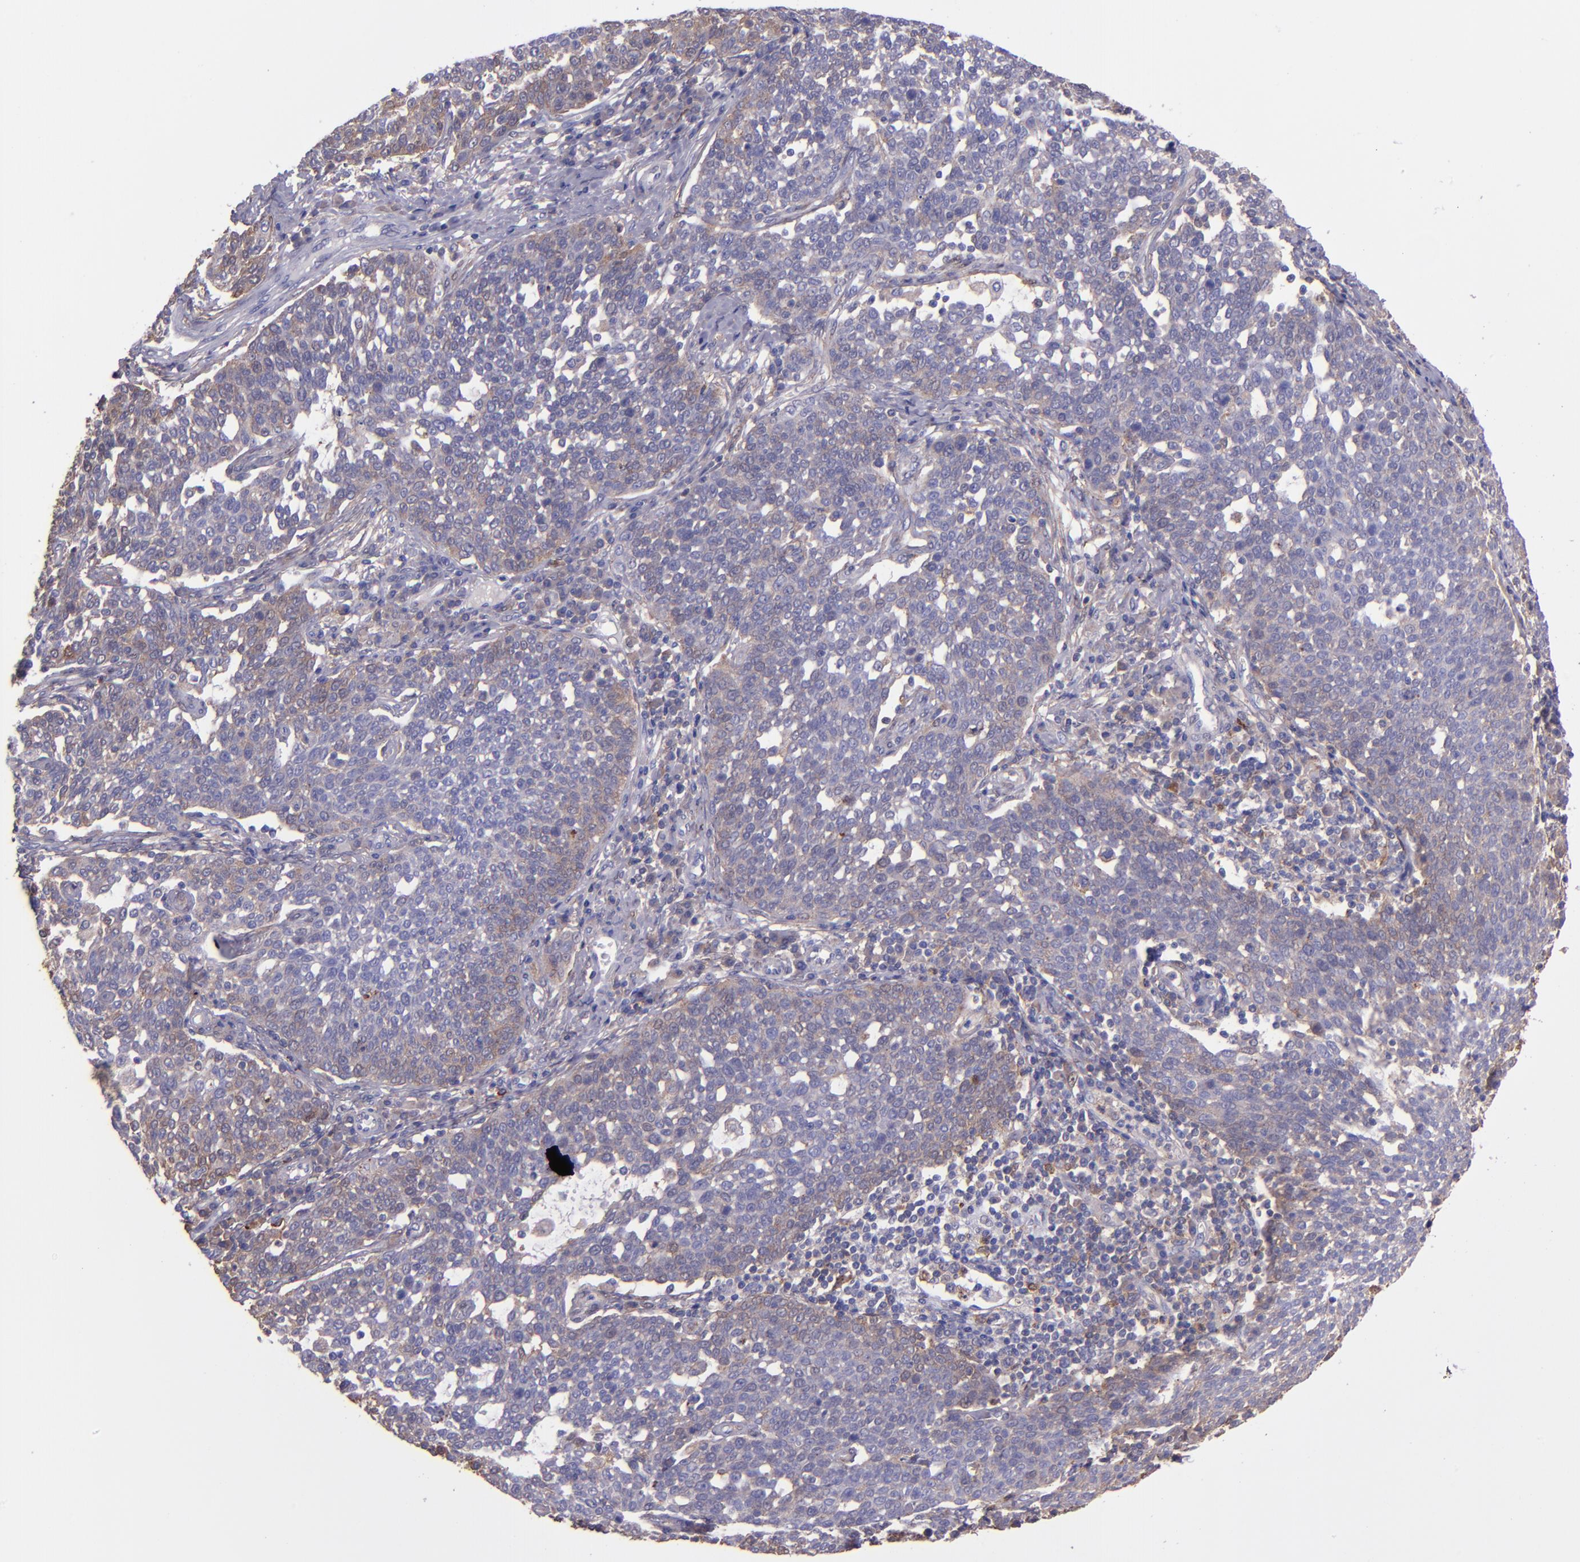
{"staining": {"intensity": "weak", "quantity": "25%-75%", "location": "cytoplasmic/membranous"}, "tissue": "cervical cancer", "cell_type": "Tumor cells", "image_type": "cancer", "snomed": [{"axis": "morphology", "description": "Squamous cell carcinoma, NOS"}, {"axis": "topography", "description": "Cervix"}], "caption": "A low amount of weak cytoplasmic/membranous expression is appreciated in approximately 25%-75% of tumor cells in cervical cancer tissue.", "gene": "WASHC1", "patient": {"sex": "female", "age": 34}}